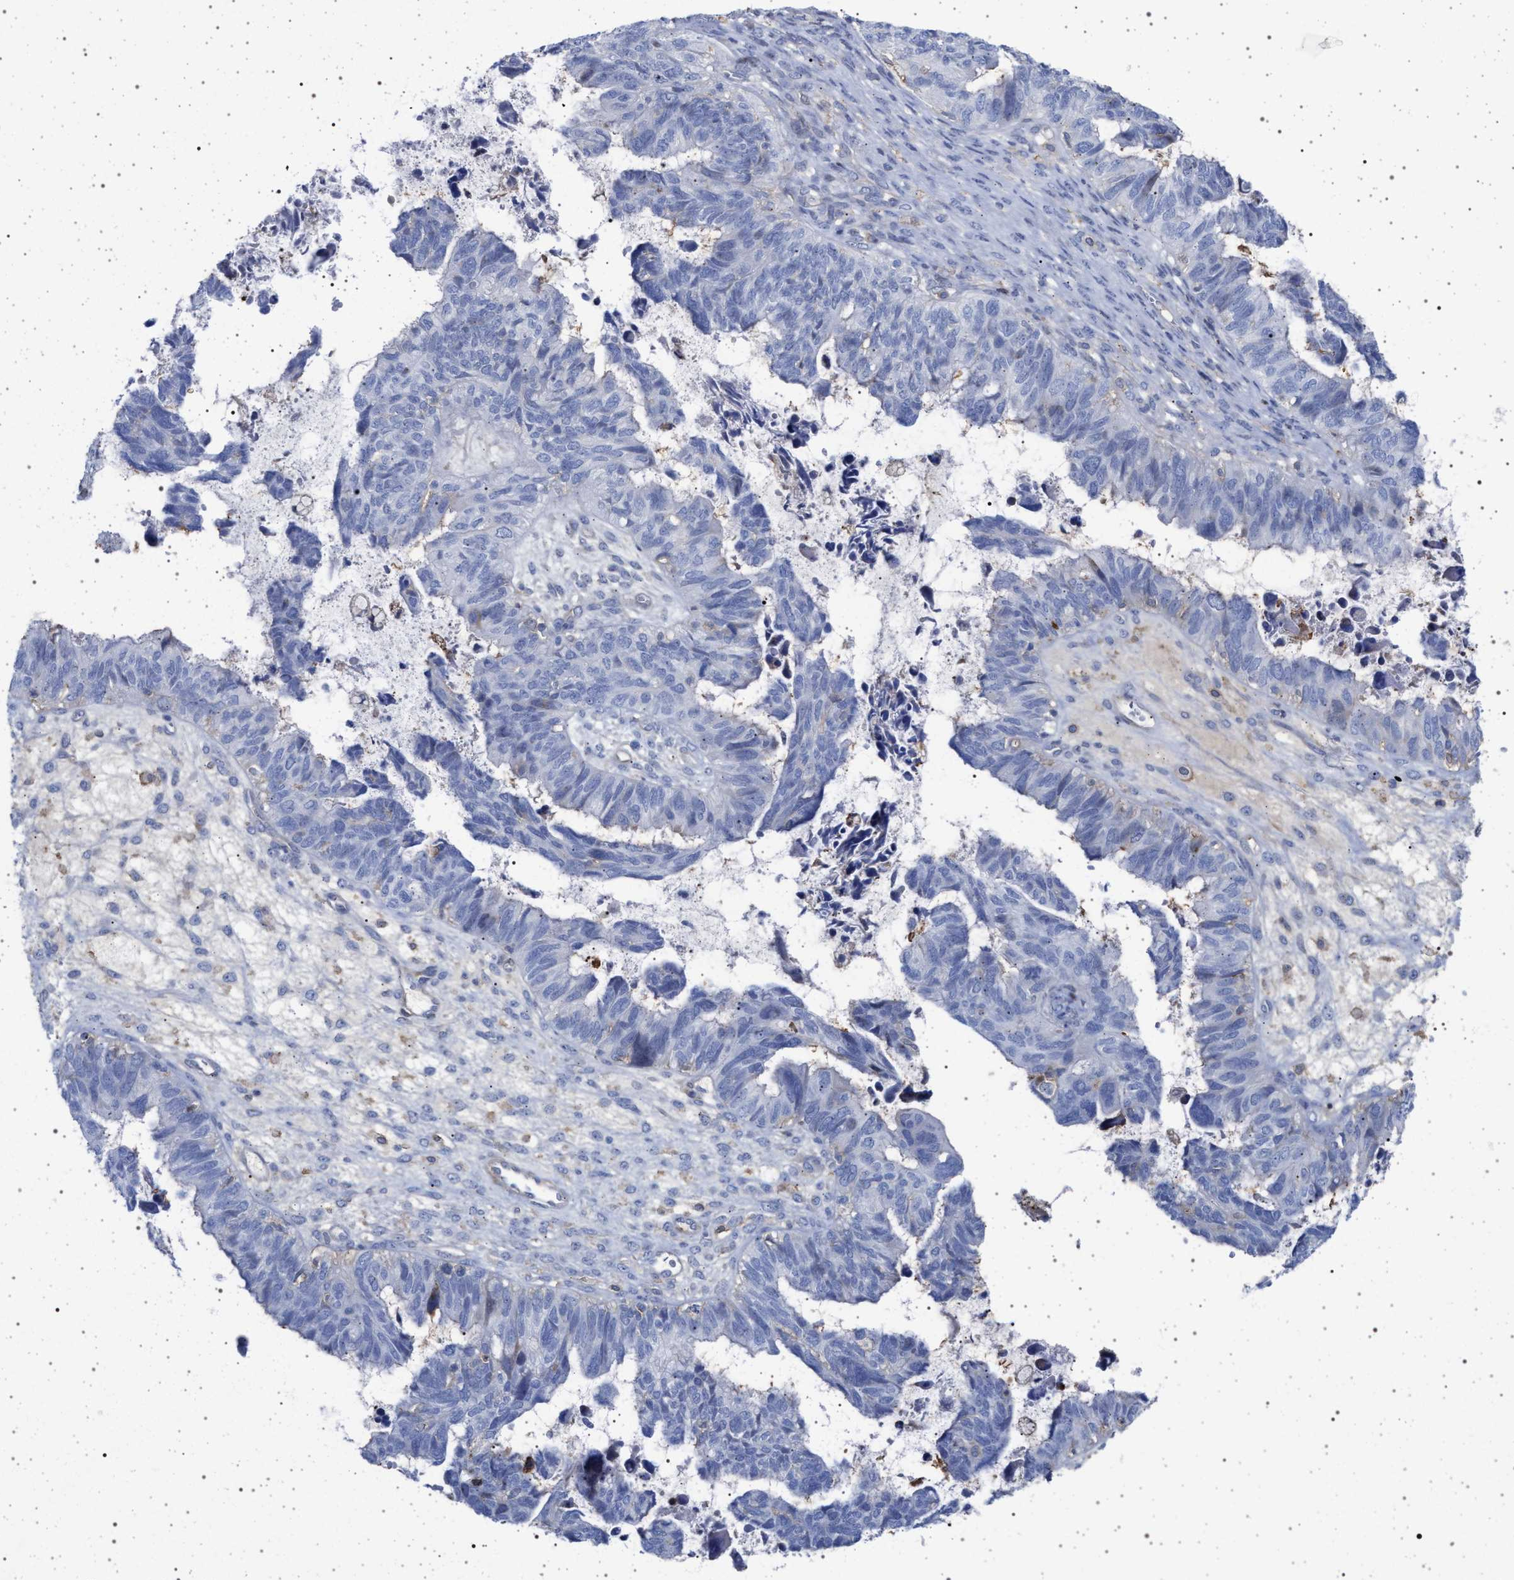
{"staining": {"intensity": "negative", "quantity": "none", "location": "none"}, "tissue": "ovarian cancer", "cell_type": "Tumor cells", "image_type": "cancer", "snomed": [{"axis": "morphology", "description": "Cystadenocarcinoma, serous, NOS"}, {"axis": "topography", "description": "Ovary"}], "caption": "An immunohistochemistry micrograph of ovarian cancer (serous cystadenocarcinoma) is shown. There is no staining in tumor cells of ovarian cancer (serous cystadenocarcinoma).", "gene": "PLG", "patient": {"sex": "female", "age": 79}}